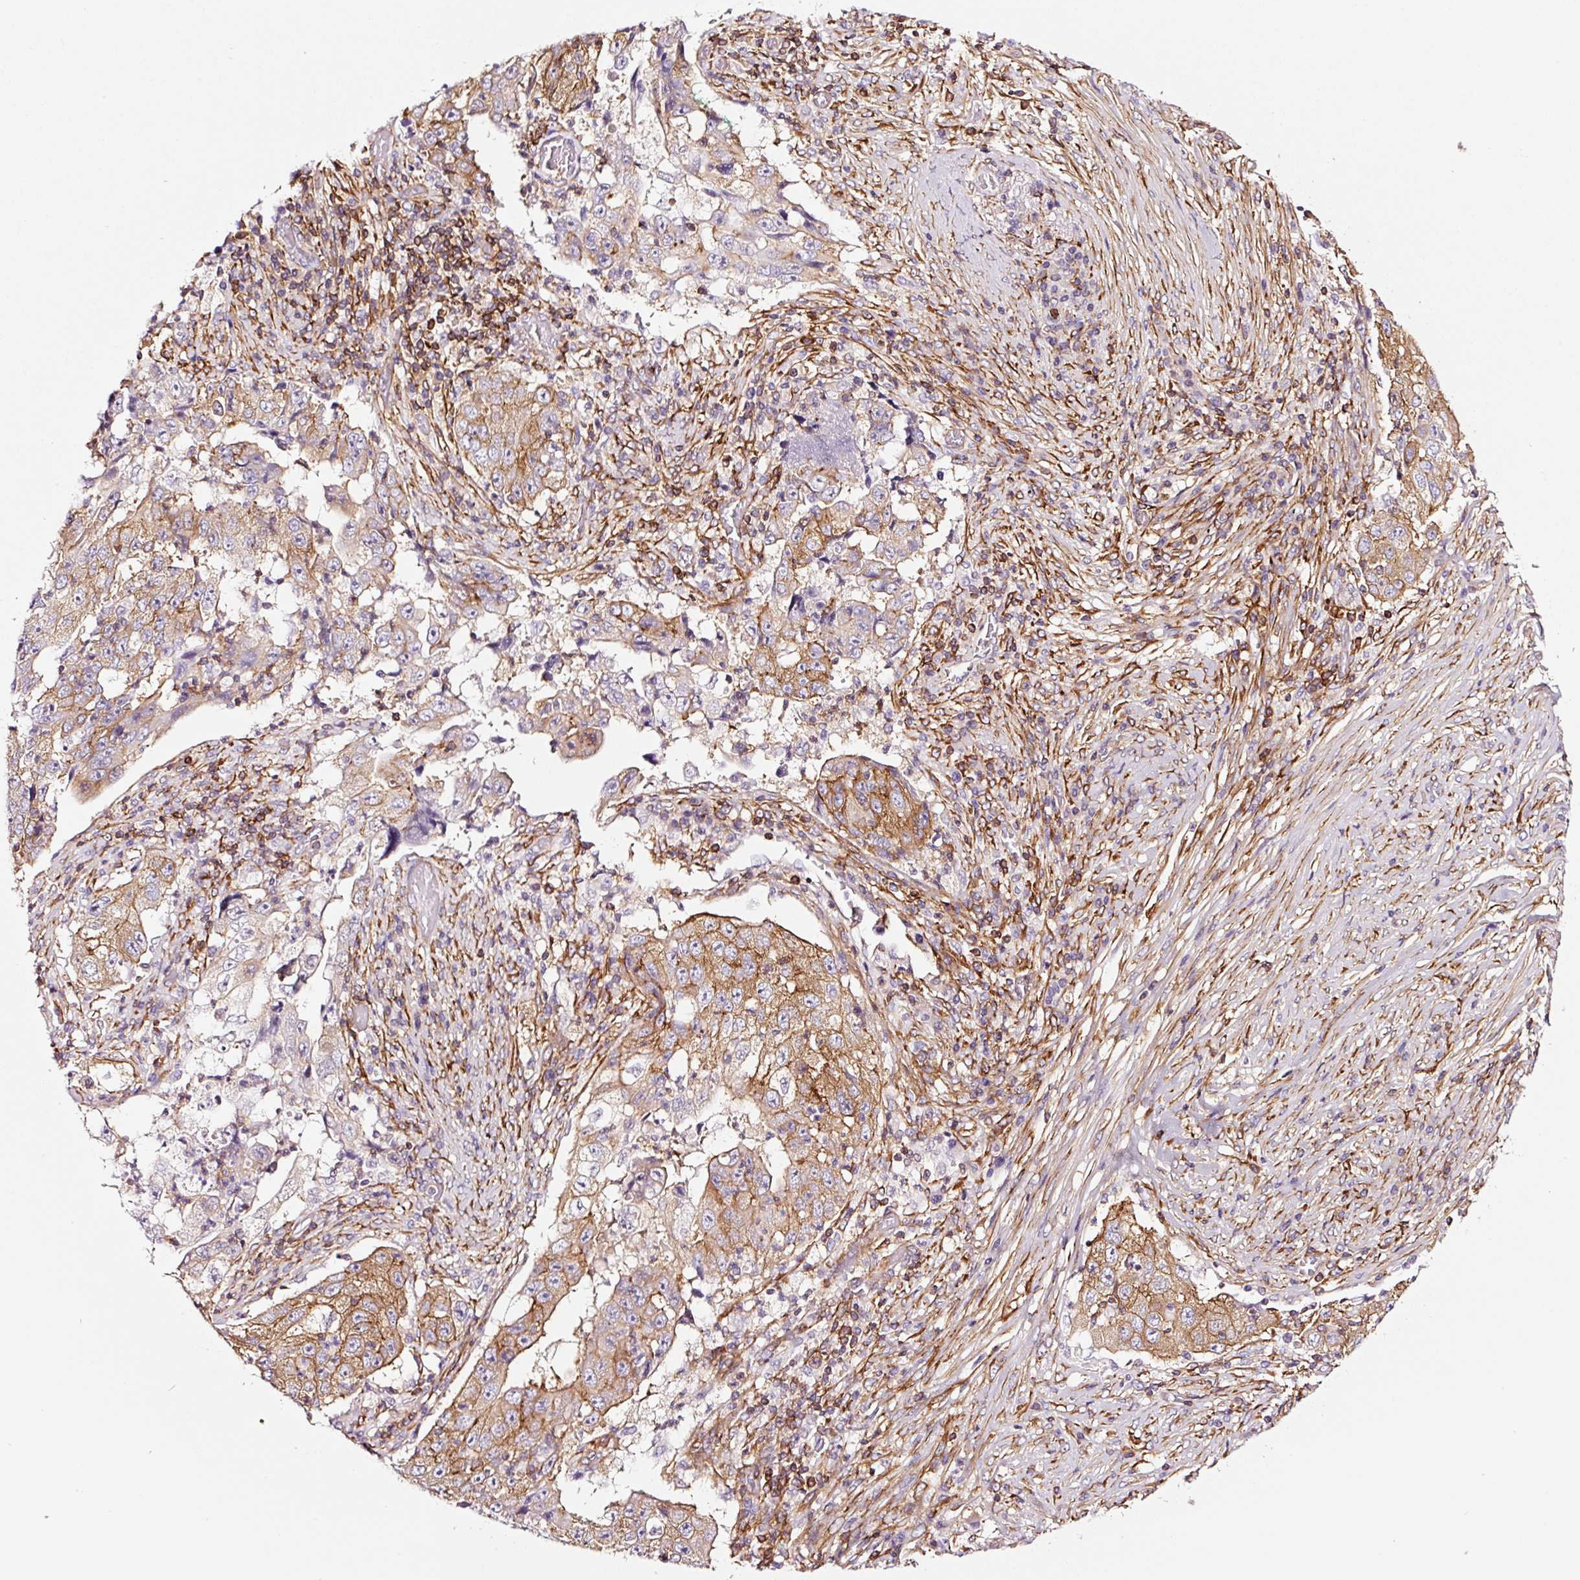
{"staining": {"intensity": "moderate", "quantity": "25%-75%", "location": "cytoplasmic/membranous"}, "tissue": "lung cancer", "cell_type": "Tumor cells", "image_type": "cancer", "snomed": [{"axis": "morphology", "description": "Squamous cell carcinoma, NOS"}, {"axis": "topography", "description": "Lung"}], "caption": "An image of lung cancer stained for a protein demonstrates moderate cytoplasmic/membranous brown staining in tumor cells.", "gene": "ADD3", "patient": {"sex": "male", "age": 64}}